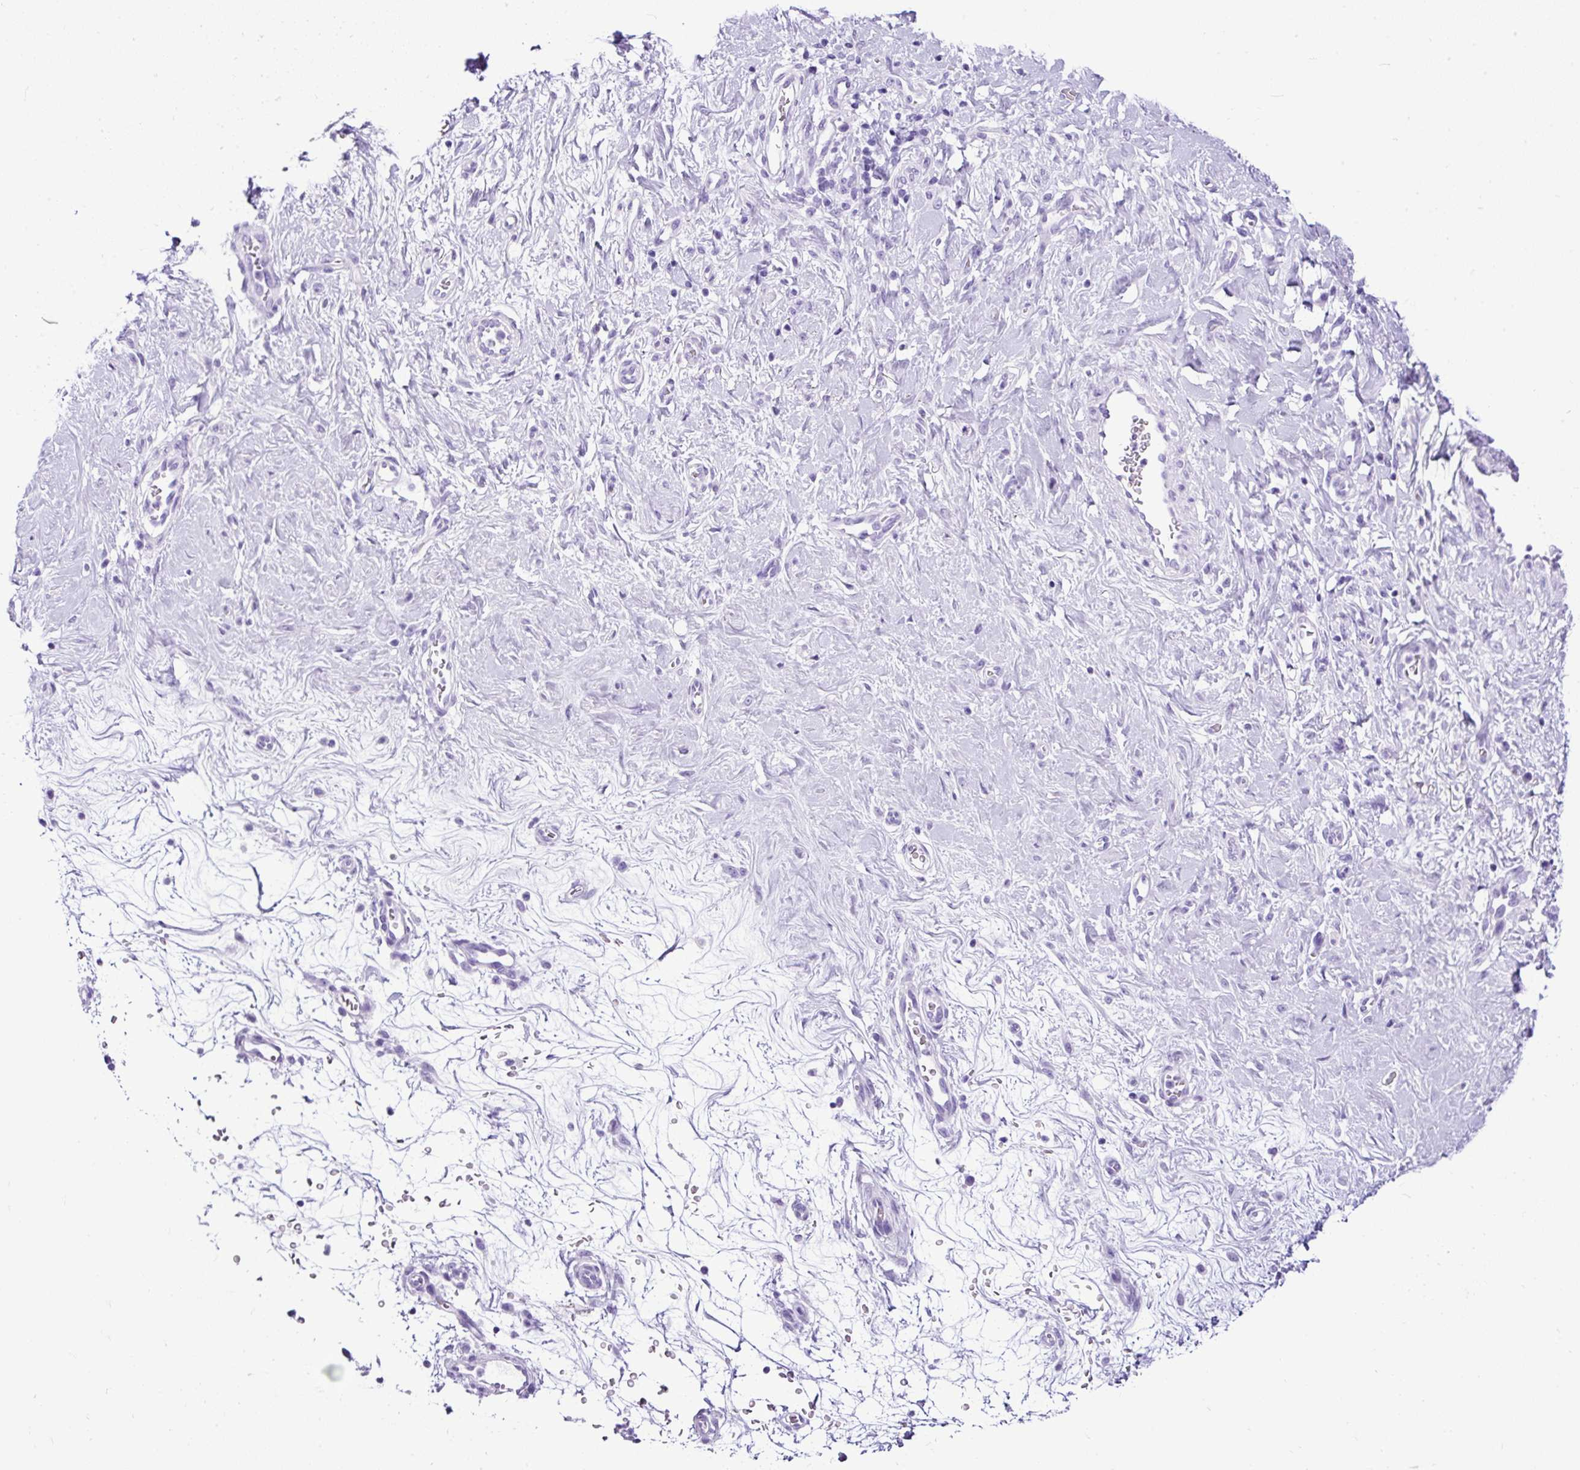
{"staining": {"intensity": "negative", "quantity": "none", "location": "none"}, "tissue": "stomach cancer", "cell_type": "Tumor cells", "image_type": "cancer", "snomed": [{"axis": "morphology", "description": "Adenocarcinoma, NOS"}, {"axis": "topography", "description": "Stomach"}], "caption": "Tumor cells are negative for brown protein staining in adenocarcinoma (stomach).", "gene": "CEL", "patient": {"sex": "male", "age": 48}}